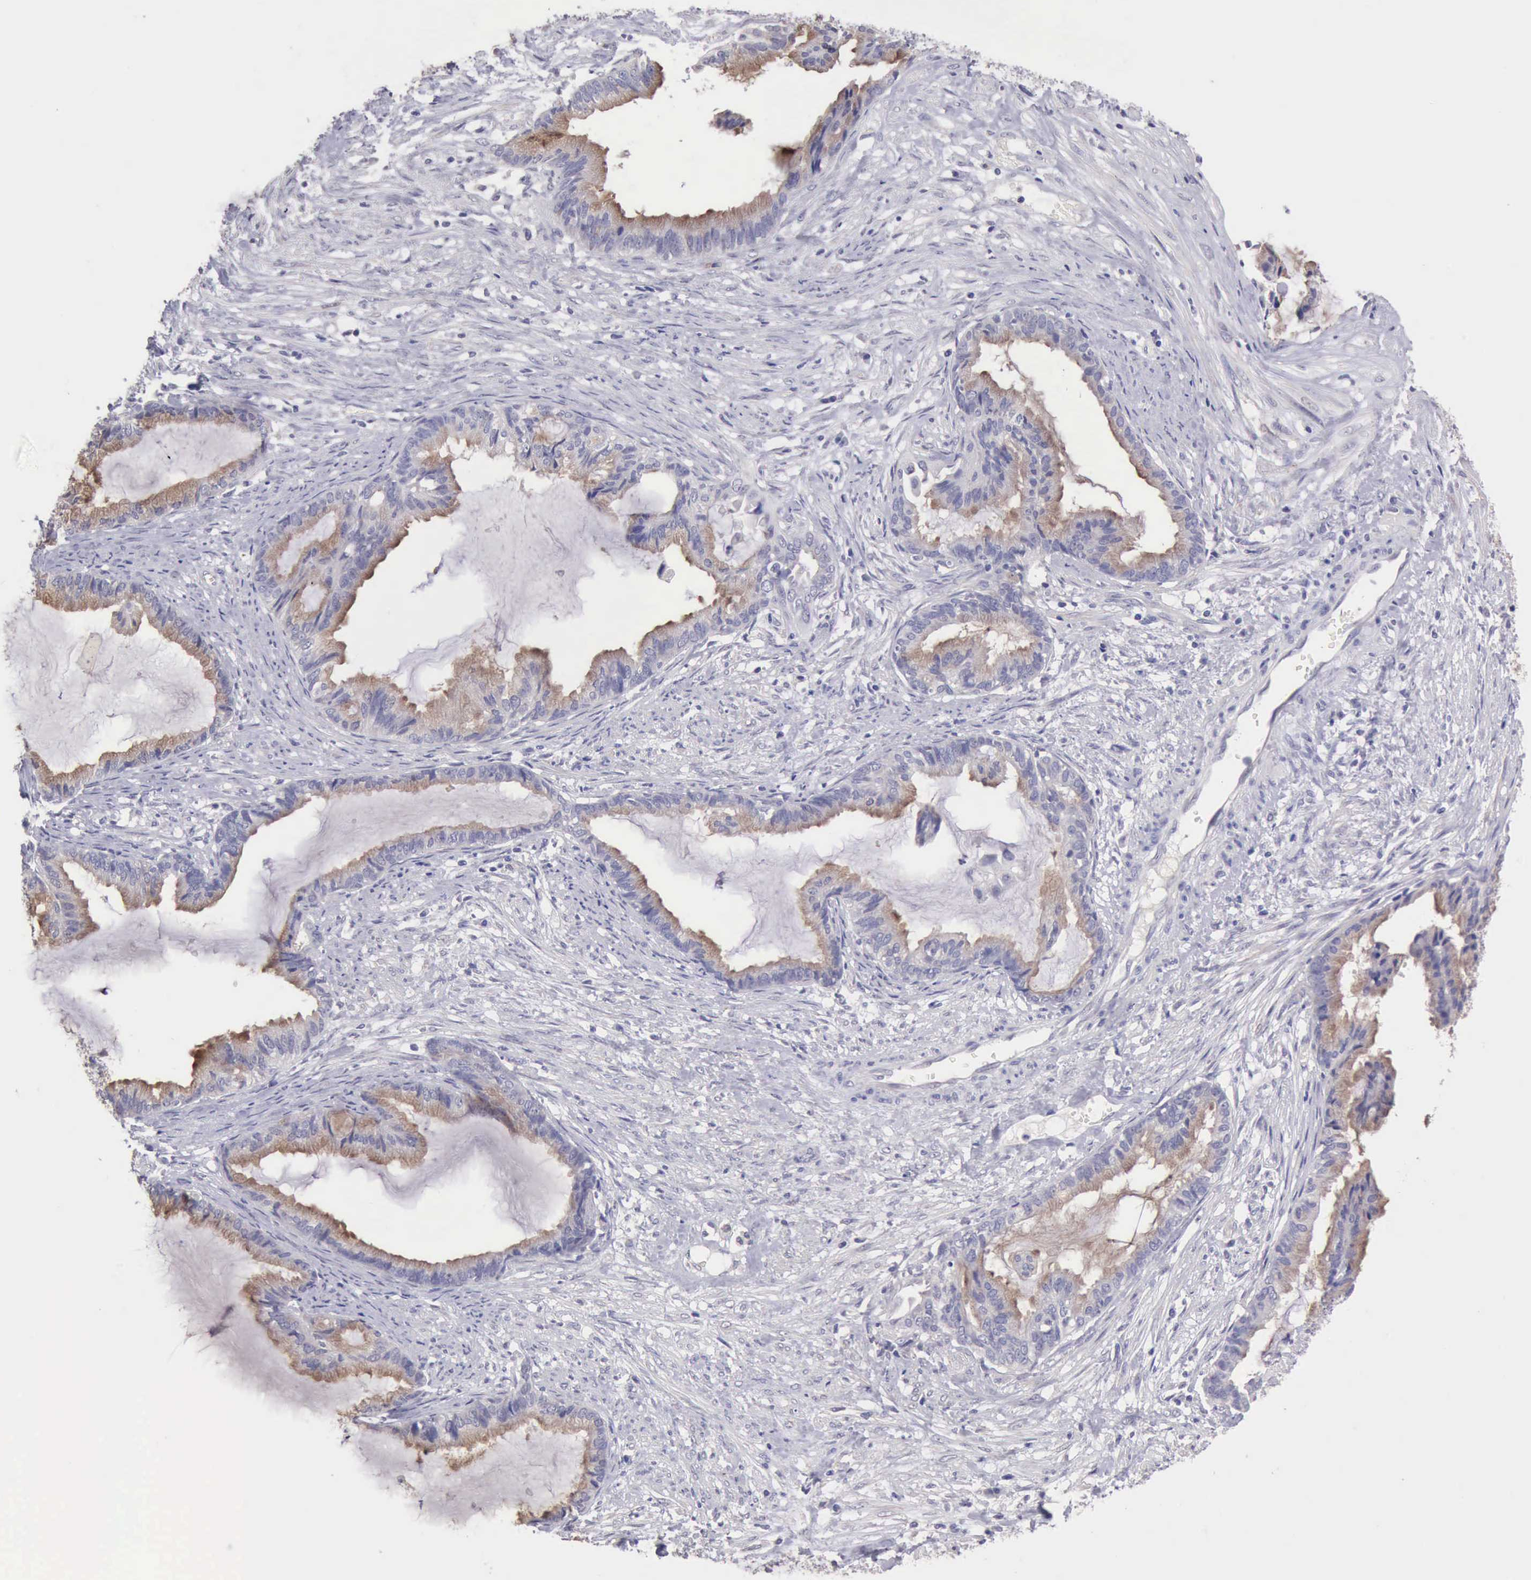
{"staining": {"intensity": "moderate", "quantity": "25%-75%", "location": "cytoplasmic/membranous"}, "tissue": "endometrial cancer", "cell_type": "Tumor cells", "image_type": "cancer", "snomed": [{"axis": "morphology", "description": "Adenocarcinoma, NOS"}, {"axis": "topography", "description": "Endometrium"}], "caption": "Endometrial cancer (adenocarcinoma) stained for a protein (brown) demonstrates moderate cytoplasmic/membranous positive positivity in about 25%-75% of tumor cells.", "gene": "KCND1", "patient": {"sex": "female", "age": 86}}